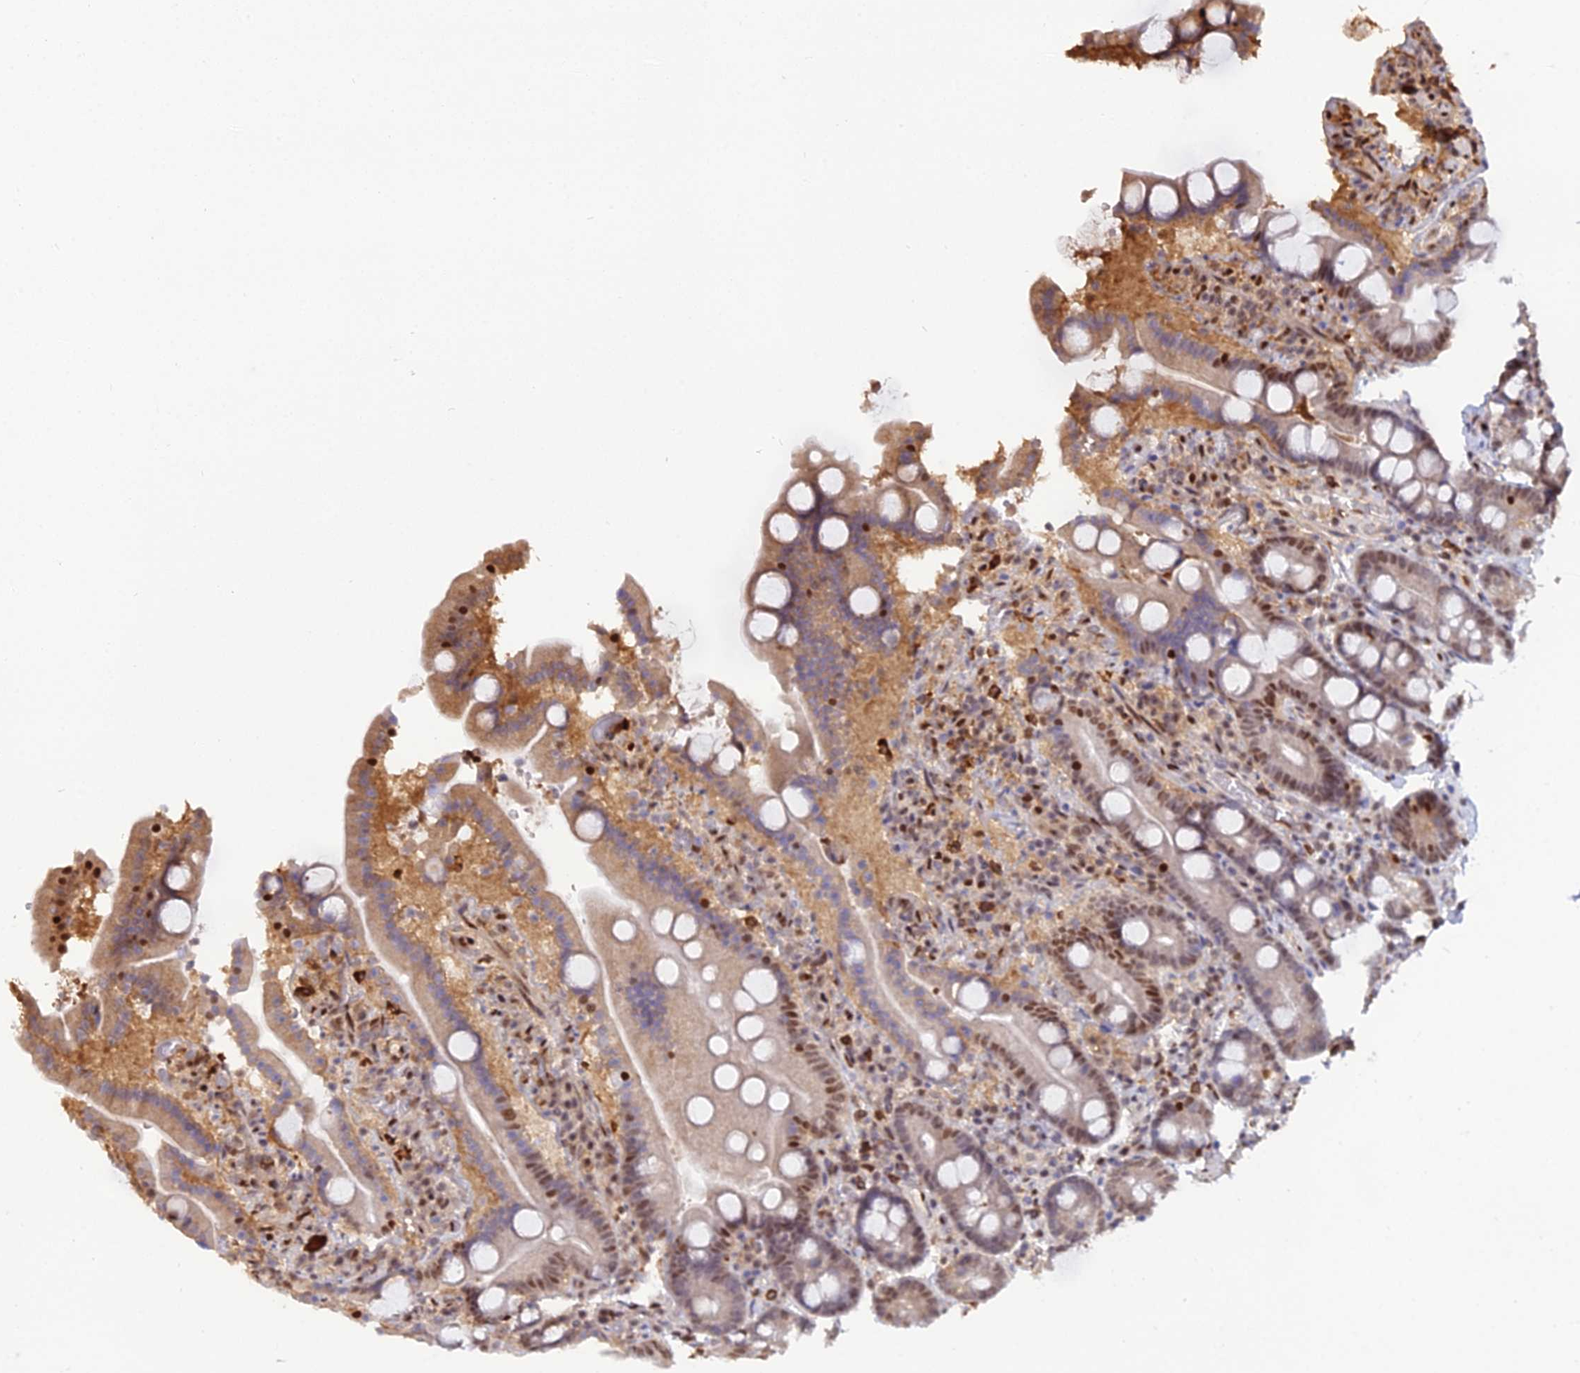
{"staining": {"intensity": "strong", "quantity": ">75%", "location": "nuclear"}, "tissue": "duodenum", "cell_type": "Glandular cells", "image_type": "normal", "snomed": [{"axis": "morphology", "description": "Normal tissue, NOS"}, {"axis": "topography", "description": "Duodenum"}], "caption": "A brown stain highlights strong nuclear expression of a protein in glandular cells of benign human duodenum.", "gene": "NPEPL1", "patient": {"sex": "male", "age": 55}}